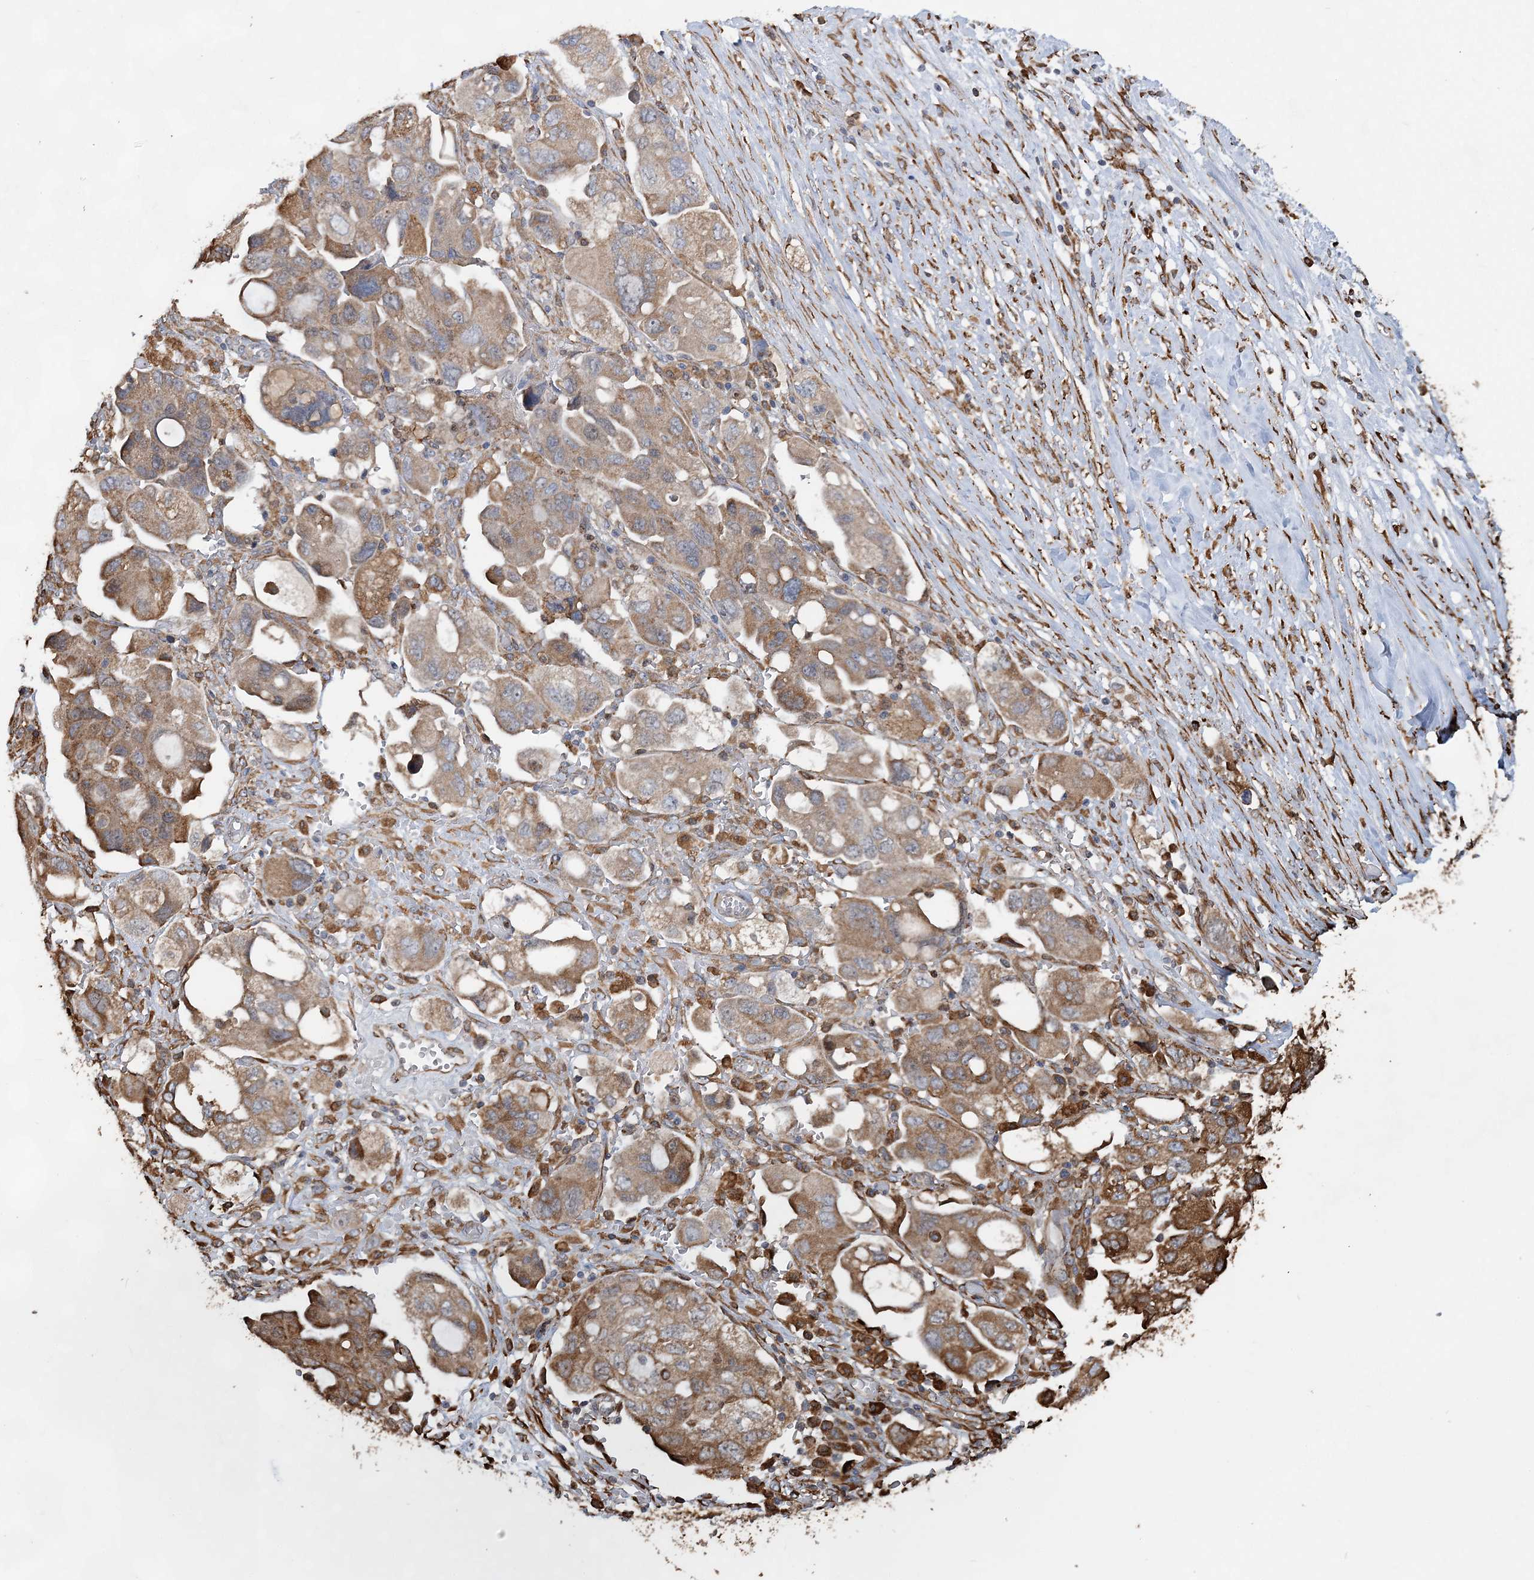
{"staining": {"intensity": "moderate", "quantity": ">75%", "location": "cytoplasmic/membranous"}, "tissue": "ovarian cancer", "cell_type": "Tumor cells", "image_type": "cancer", "snomed": [{"axis": "morphology", "description": "Carcinoma, NOS"}, {"axis": "morphology", "description": "Cystadenocarcinoma, serous, NOS"}, {"axis": "topography", "description": "Ovary"}], "caption": "Immunohistochemistry (IHC) photomicrograph of neoplastic tissue: human carcinoma (ovarian) stained using immunohistochemistry (IHC) displays medium levels of moderate protein expression localized specifically in the cytoplasmic/membranous of tumor cells, appearing as a cytoplasmic/membranous brown color.", "gene": "WDR12", "patient": {"sex": "female", "age": 69}}